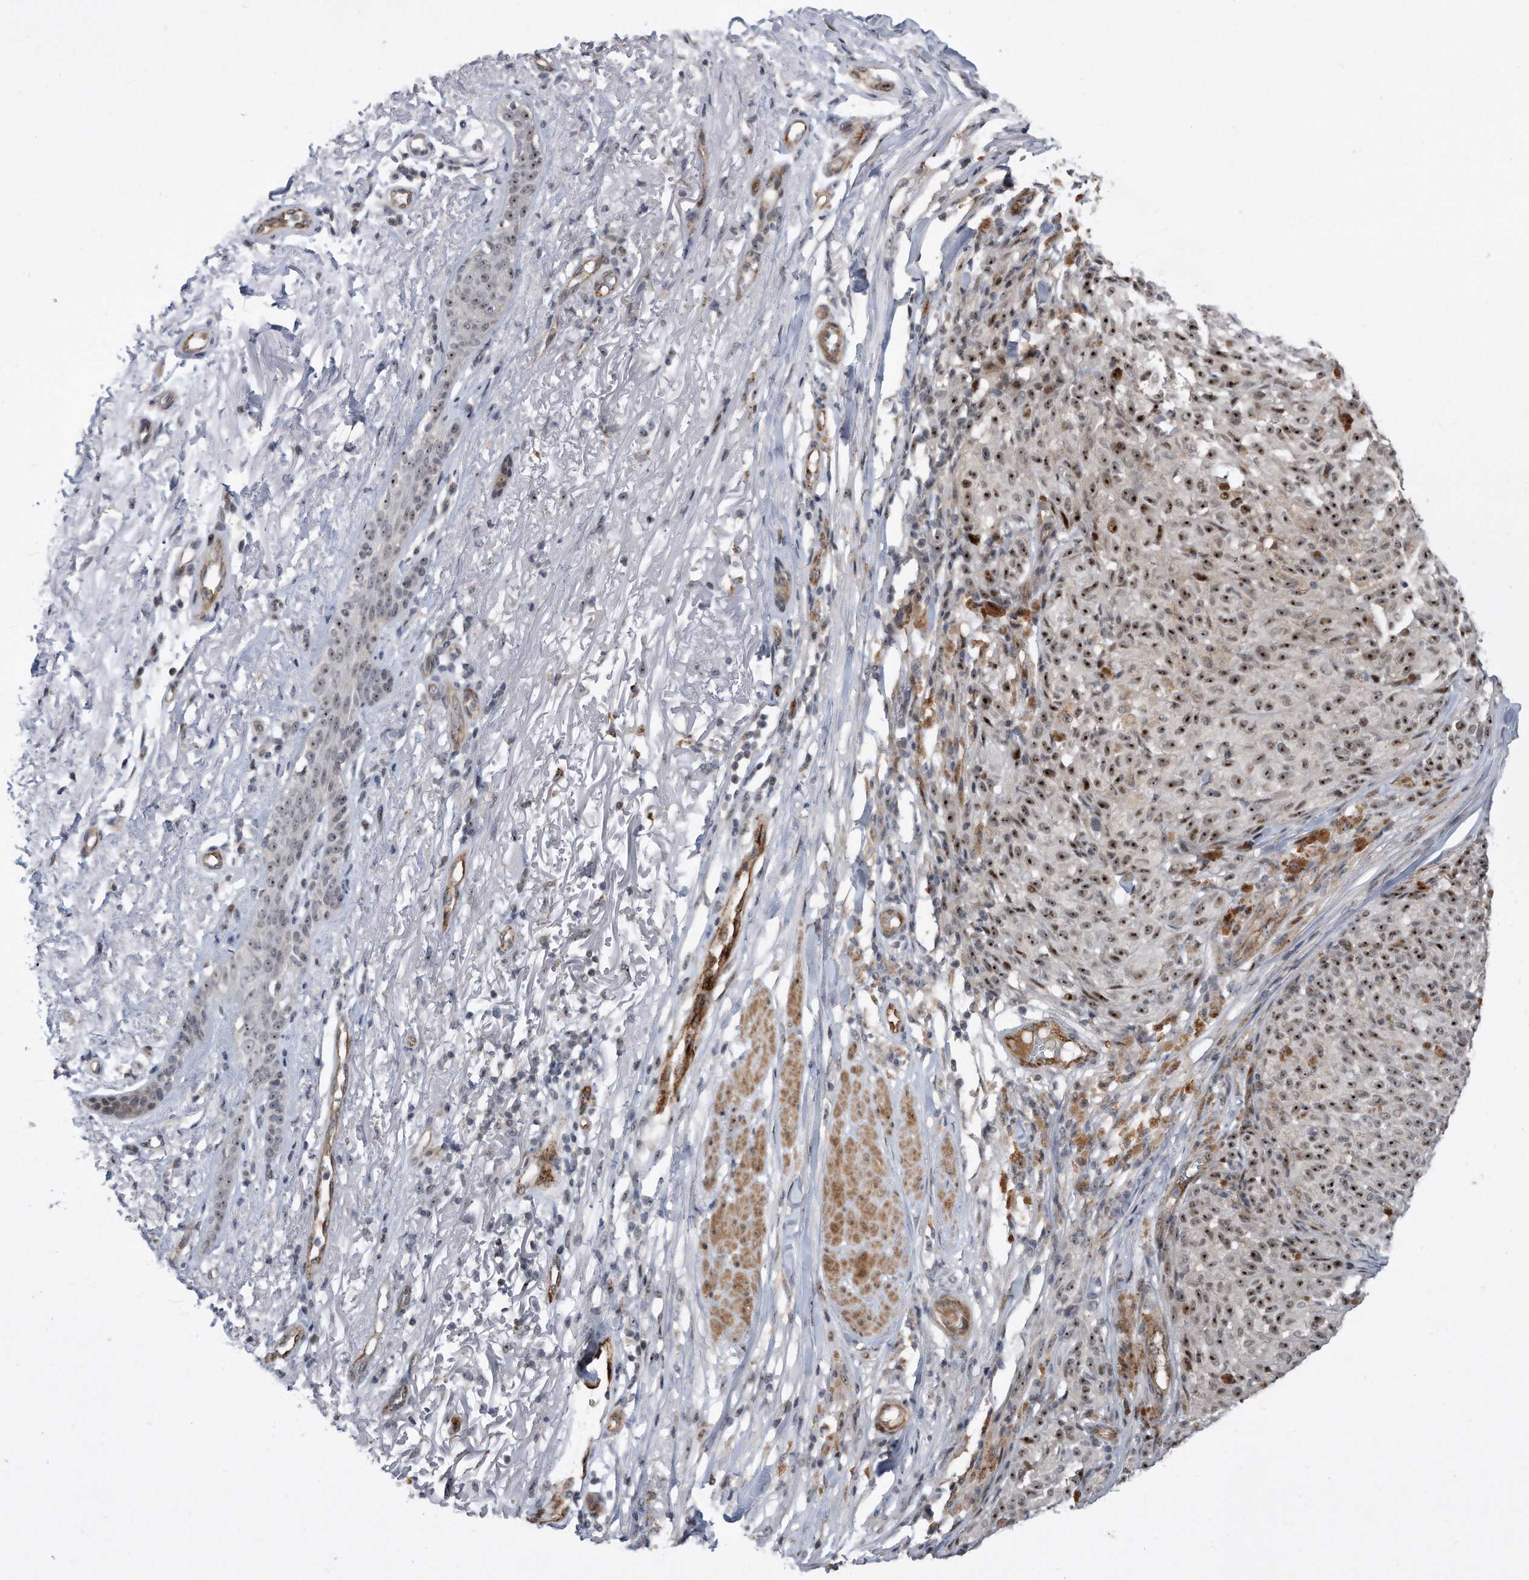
{"staining": {"intensity": "moderate", "quantity": ">75%", "location": "nuclear"}, "tissue": "melanoma", "cell_type": "Tumor cells", "image_type": "cancer", "snomed": [{"axis": "morphology", "description": "Malignant melanoma, NOS"}, {"axis": "topography", "description": "Skin"}], "caption": "Immunohistochemical staining of human malignant melanoma exhibits medium levels of moderate nuclear protein expression in approximately >75% of tumor cells.", "gene": "PGBD2", "patient": {"sex": "female", "age": 82}}